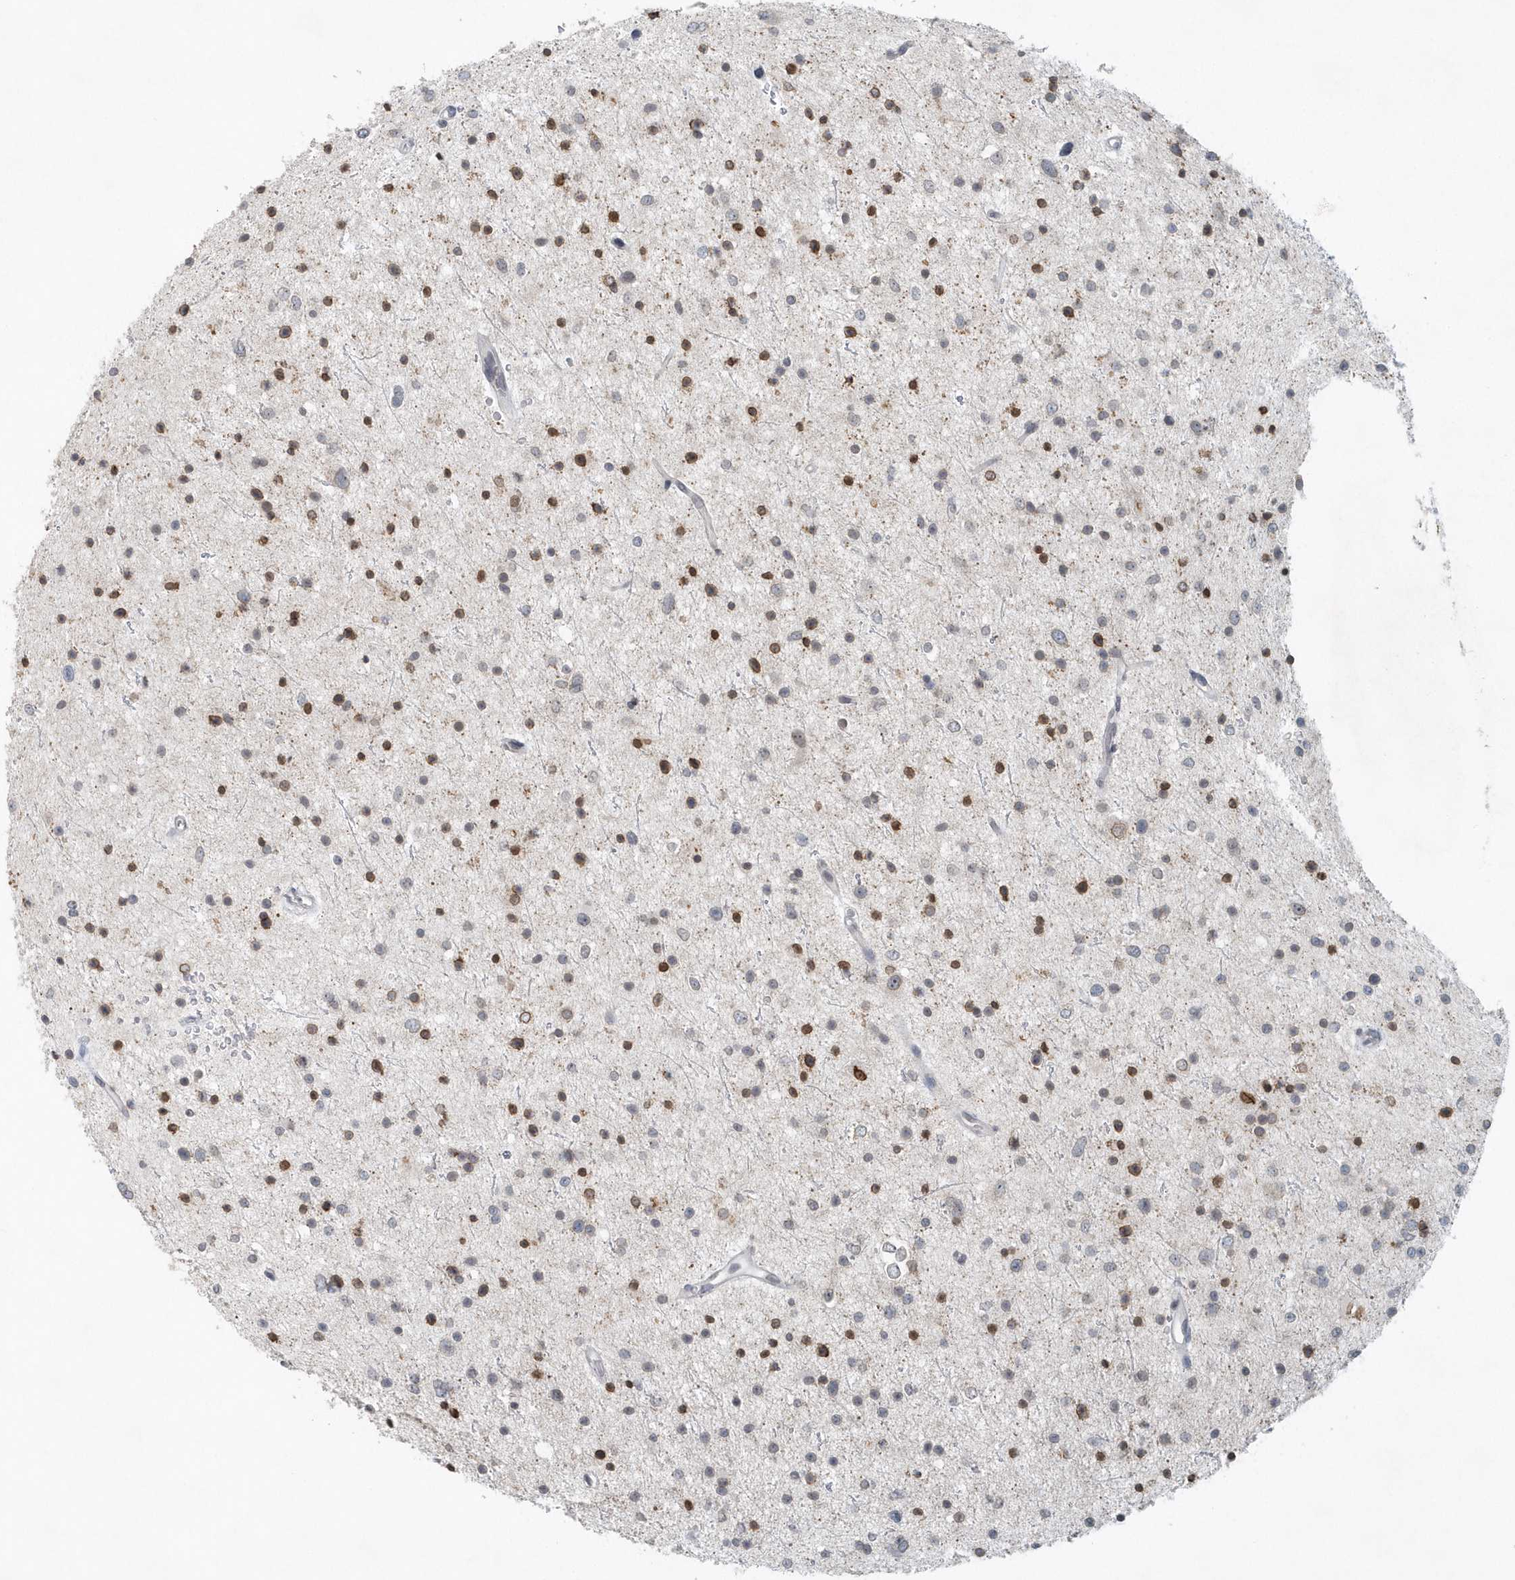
{"staining": {"intensity": "negative", "quantity": "none", "location": "none"}, "tissue": "glioma", "cell_type": "Tumor cells", "image_type": "cancer", "snomed": [{"axis": "morphology", "description": "Glioma, malignant, Low grade"}, {"axis": "topography", "description": "Brain"}], "caption": "This is a image of IHC staining of glioma, which shows no expression in tumor cells.", "gene": "NUP54", "patient": {"sex": "female", "age": 37}}